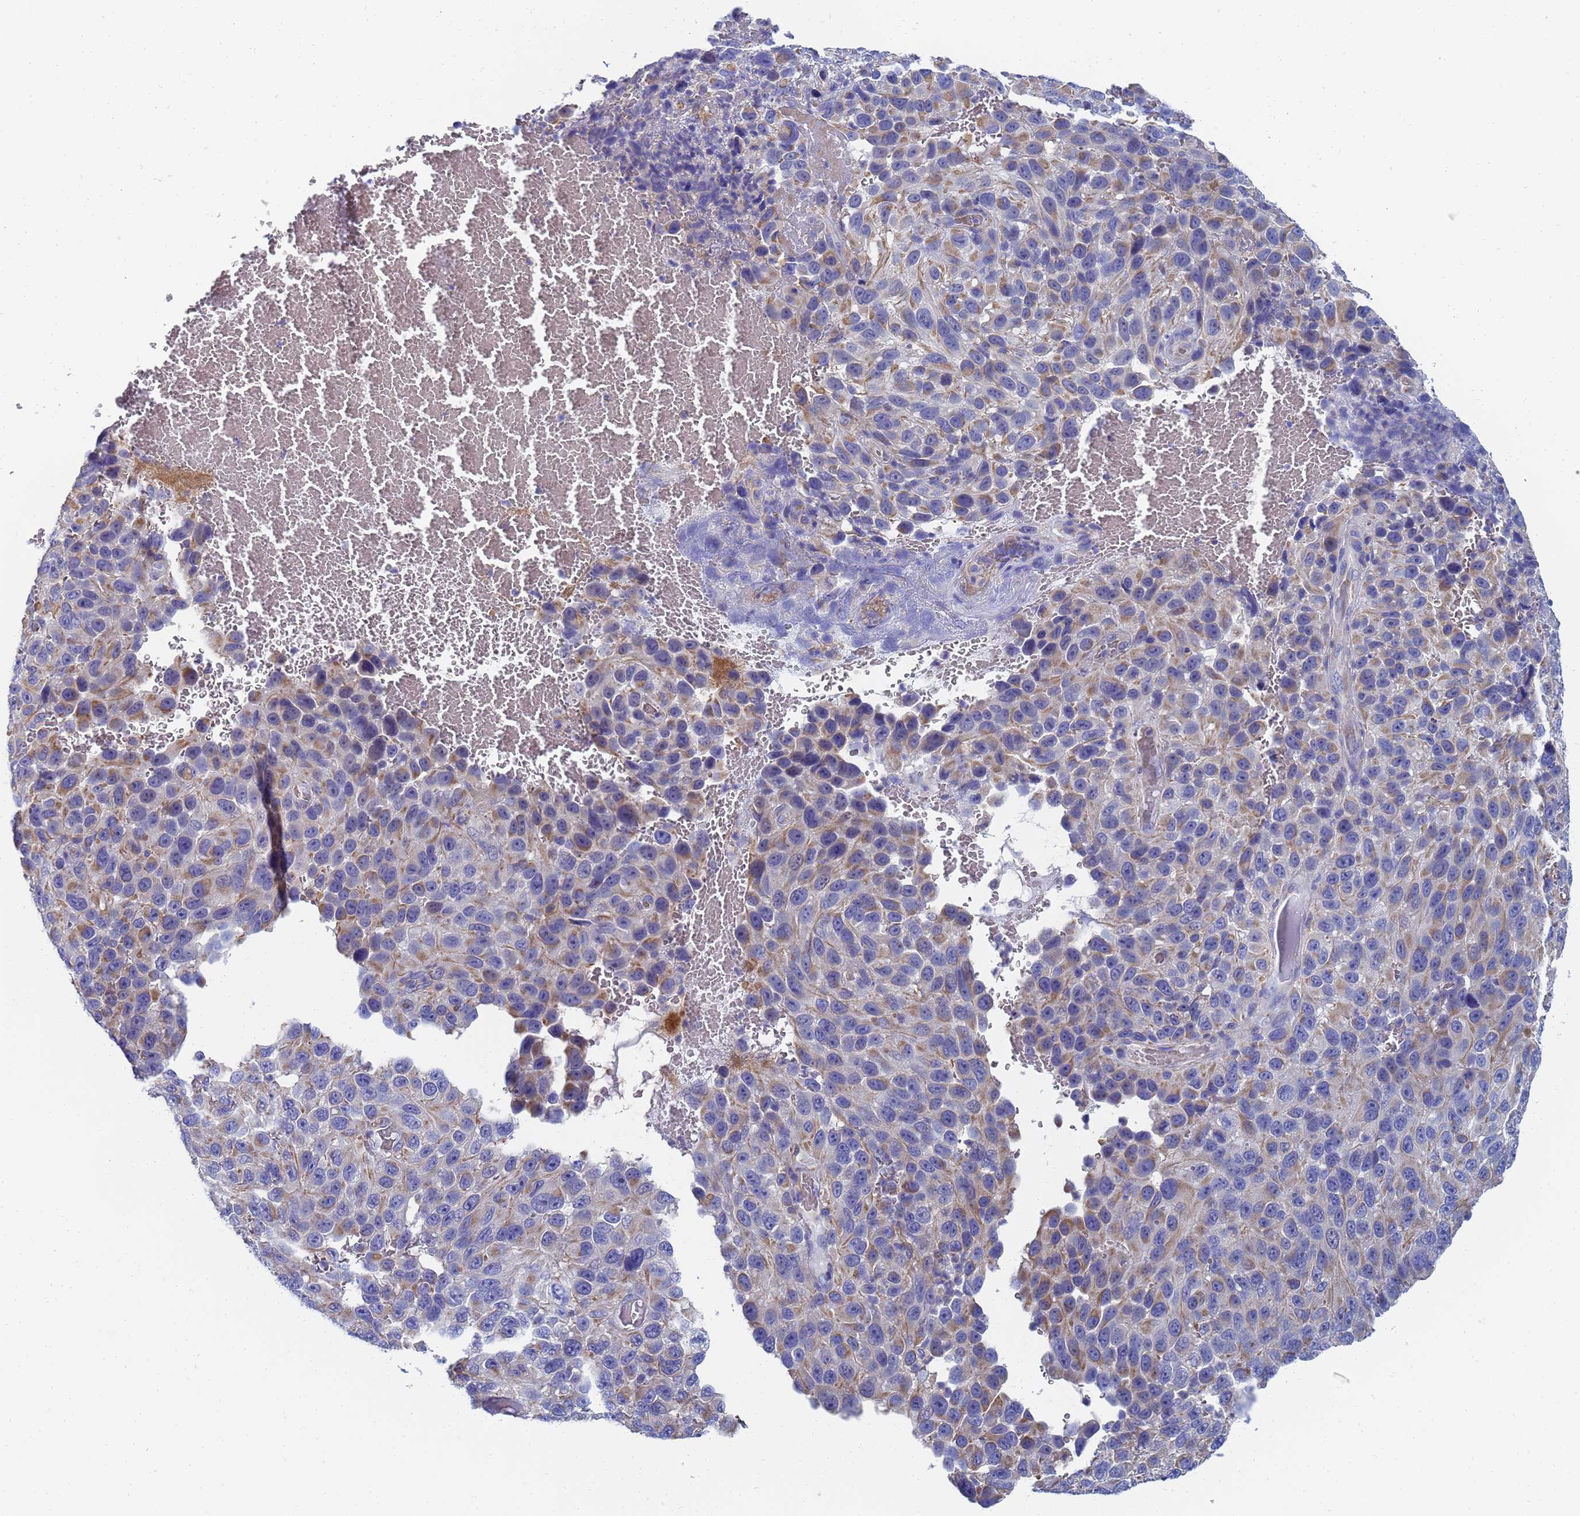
{"staining": {"intensity": "moderate", "quantity": "<25%", "location": "cytoplasmic/membranous"}, "tissue": "melanoma", "cell_type": "Tumor cells", "image_type": "cancer", "snomed": [{"axis": "morphology", "description": "Malignant melanoma, NOS"}, {"axis": "topography", "description": "Skin"}], "caption": "DAB immunohistochemical staining of malignant melanoma demonstrates moderate cytoplasmic/membranous protein expression in about <25% of tumor cells.", "gene": "GCHFR", "patient": {"sex": "female", "age": 96}}